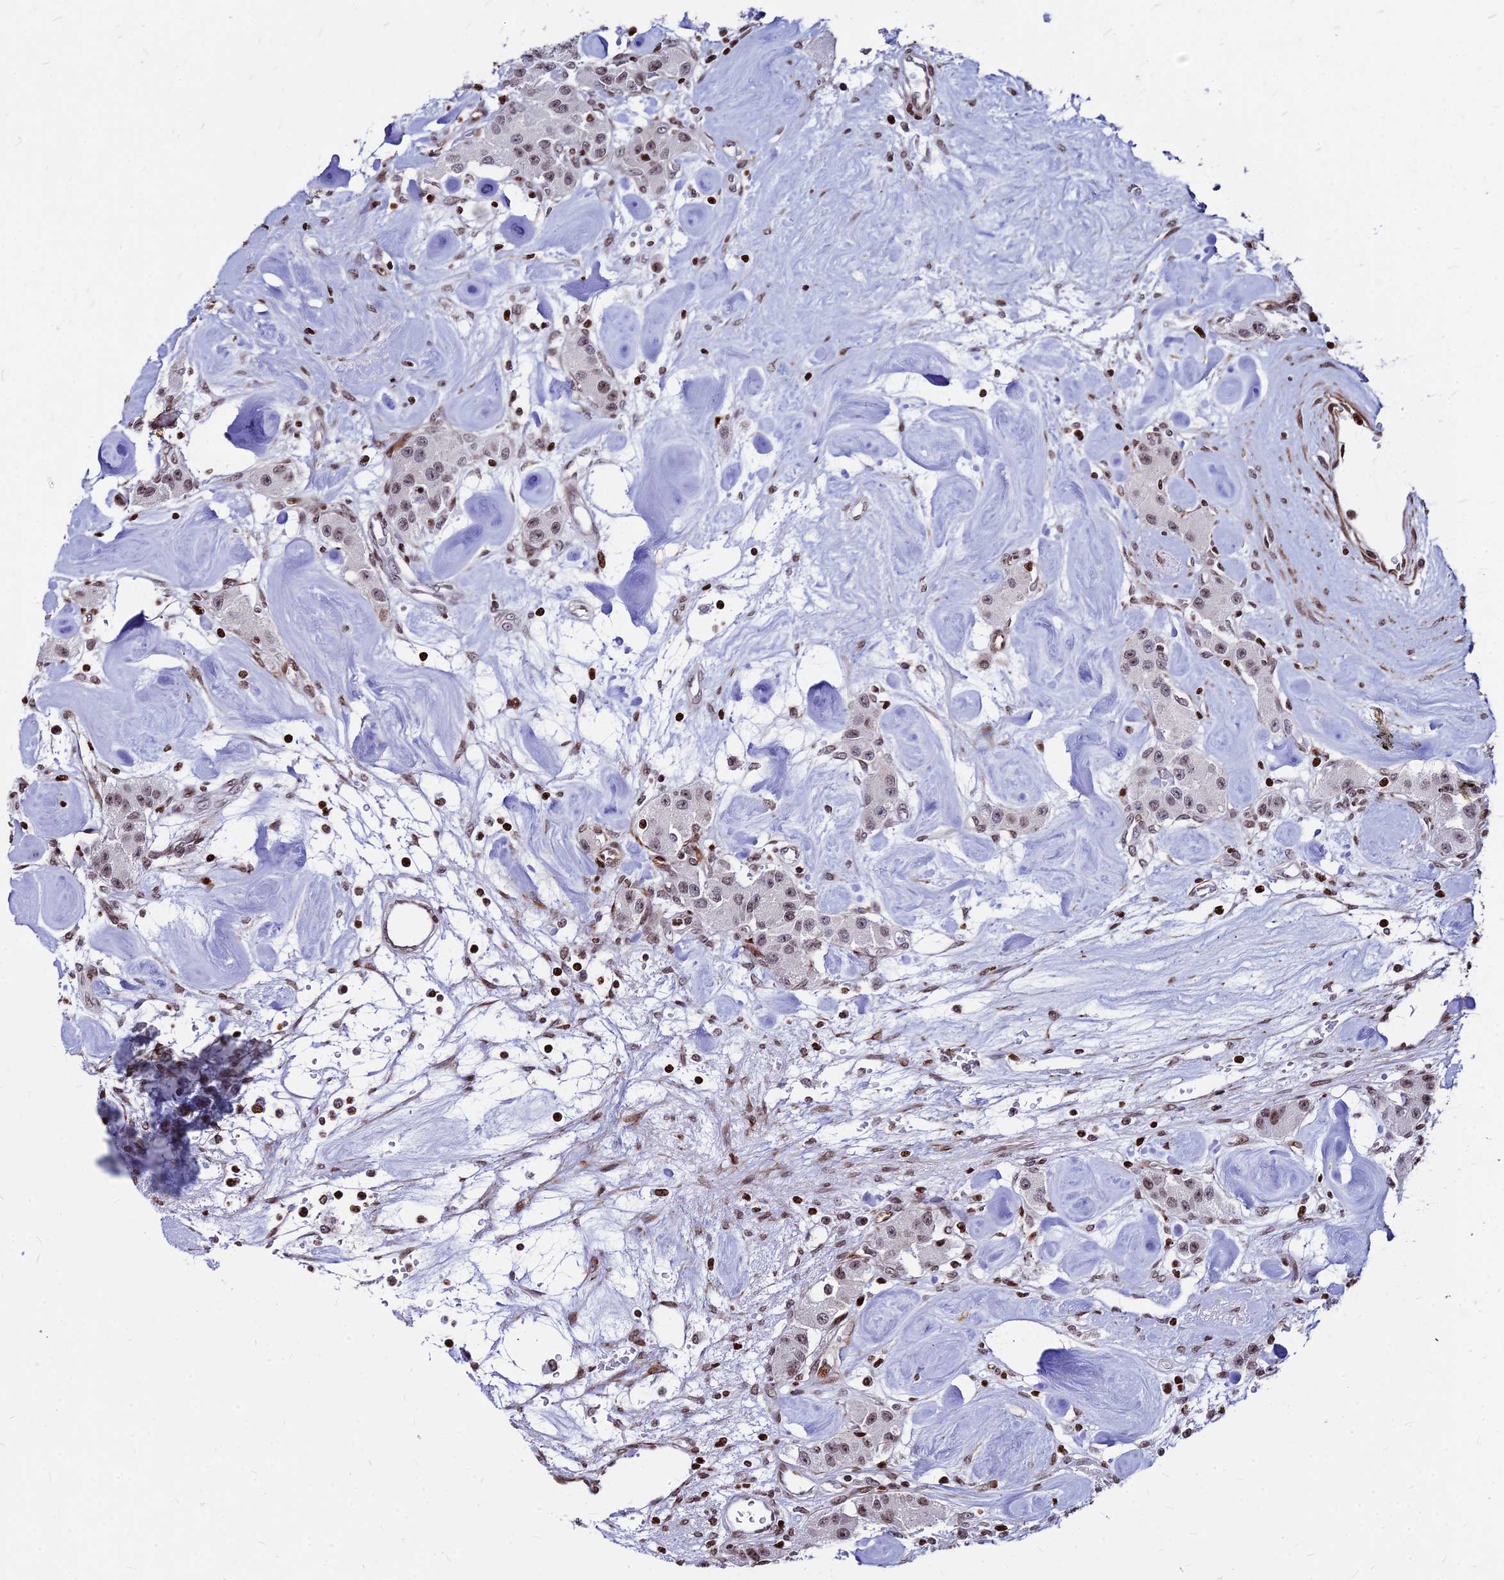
{"staining": {"intensity": "weak", "quantity": ">75%", "location": "nuclear"}, "tissue": "carcinoid", "cell_type": "Tumor cells", "image_type": "cancer", "snomed": [{"axis": "morphology", "description": "Carcinoid, malignant, NOS"}, {"axis": "topography", "description": "Pancreas"}], "caption": "Brown immunohistochemical staining in carcinoid demonstrates weak nuclear expression in about >75% of tumor cells.", "gene": "NYAP2", "patient": {"sex": "male", "age": 41}}